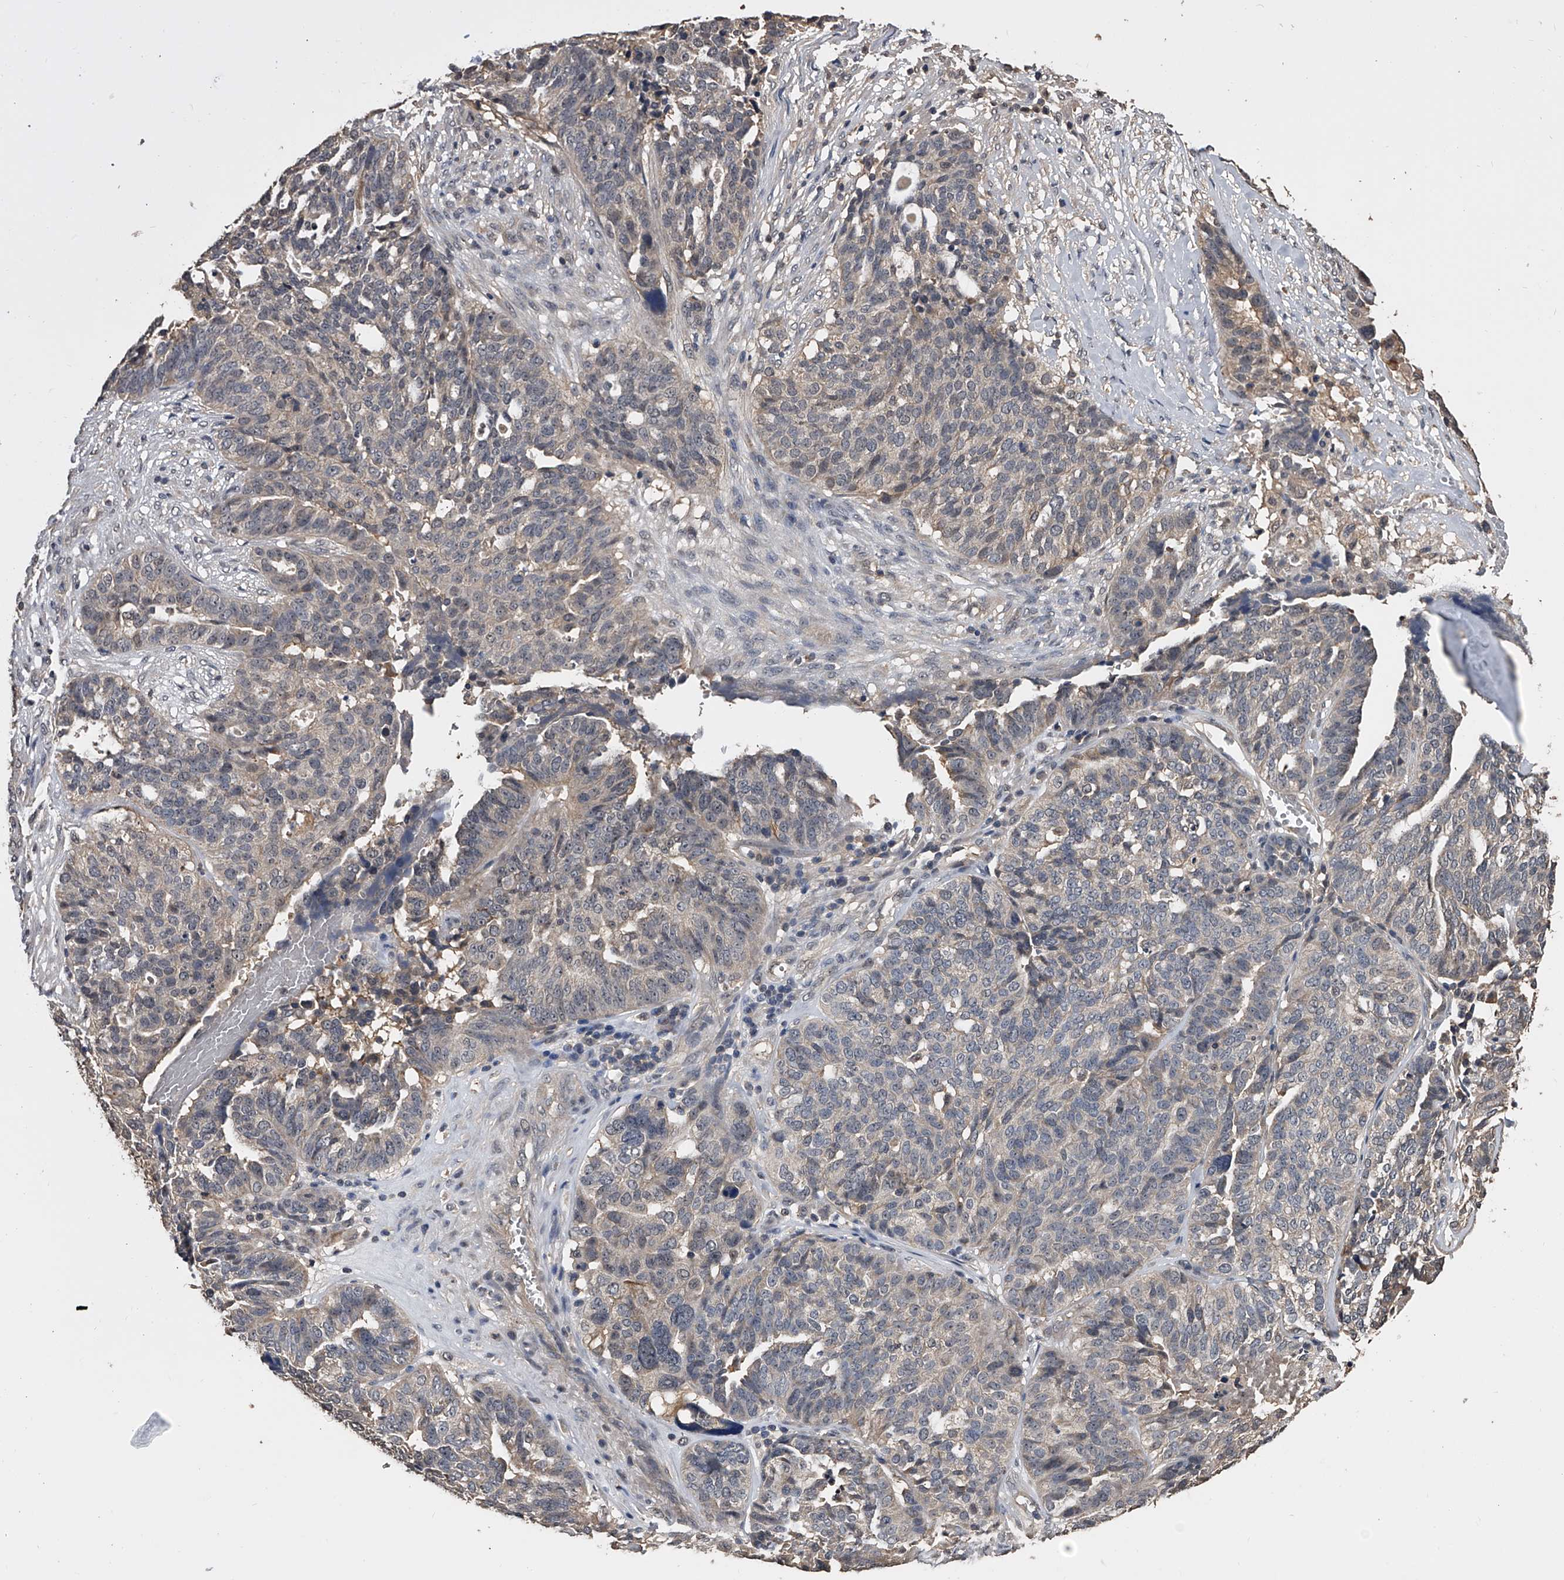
{"staining": {"intensity": "negative", "quantity": "none", "location": "none"}, "tissue": "ovarian cancer", "cell_type": "Tumor cells", "image_type": "cancer", "snomed": [{"axis": "morphology", "description": "Cystadenocarcinoma, serous, NOS"}, {"axis": "topography", "description": "Ovary"}], "caption": "An IHC photomicrograph of serous cystadenocarcinoma (ovarian) is shown. There is no staining in tumor cells of serous cystadenocarcinoma (ovarian).", "gene": "EFCAB7", "patient": {"sex": "female", "age": 59}}